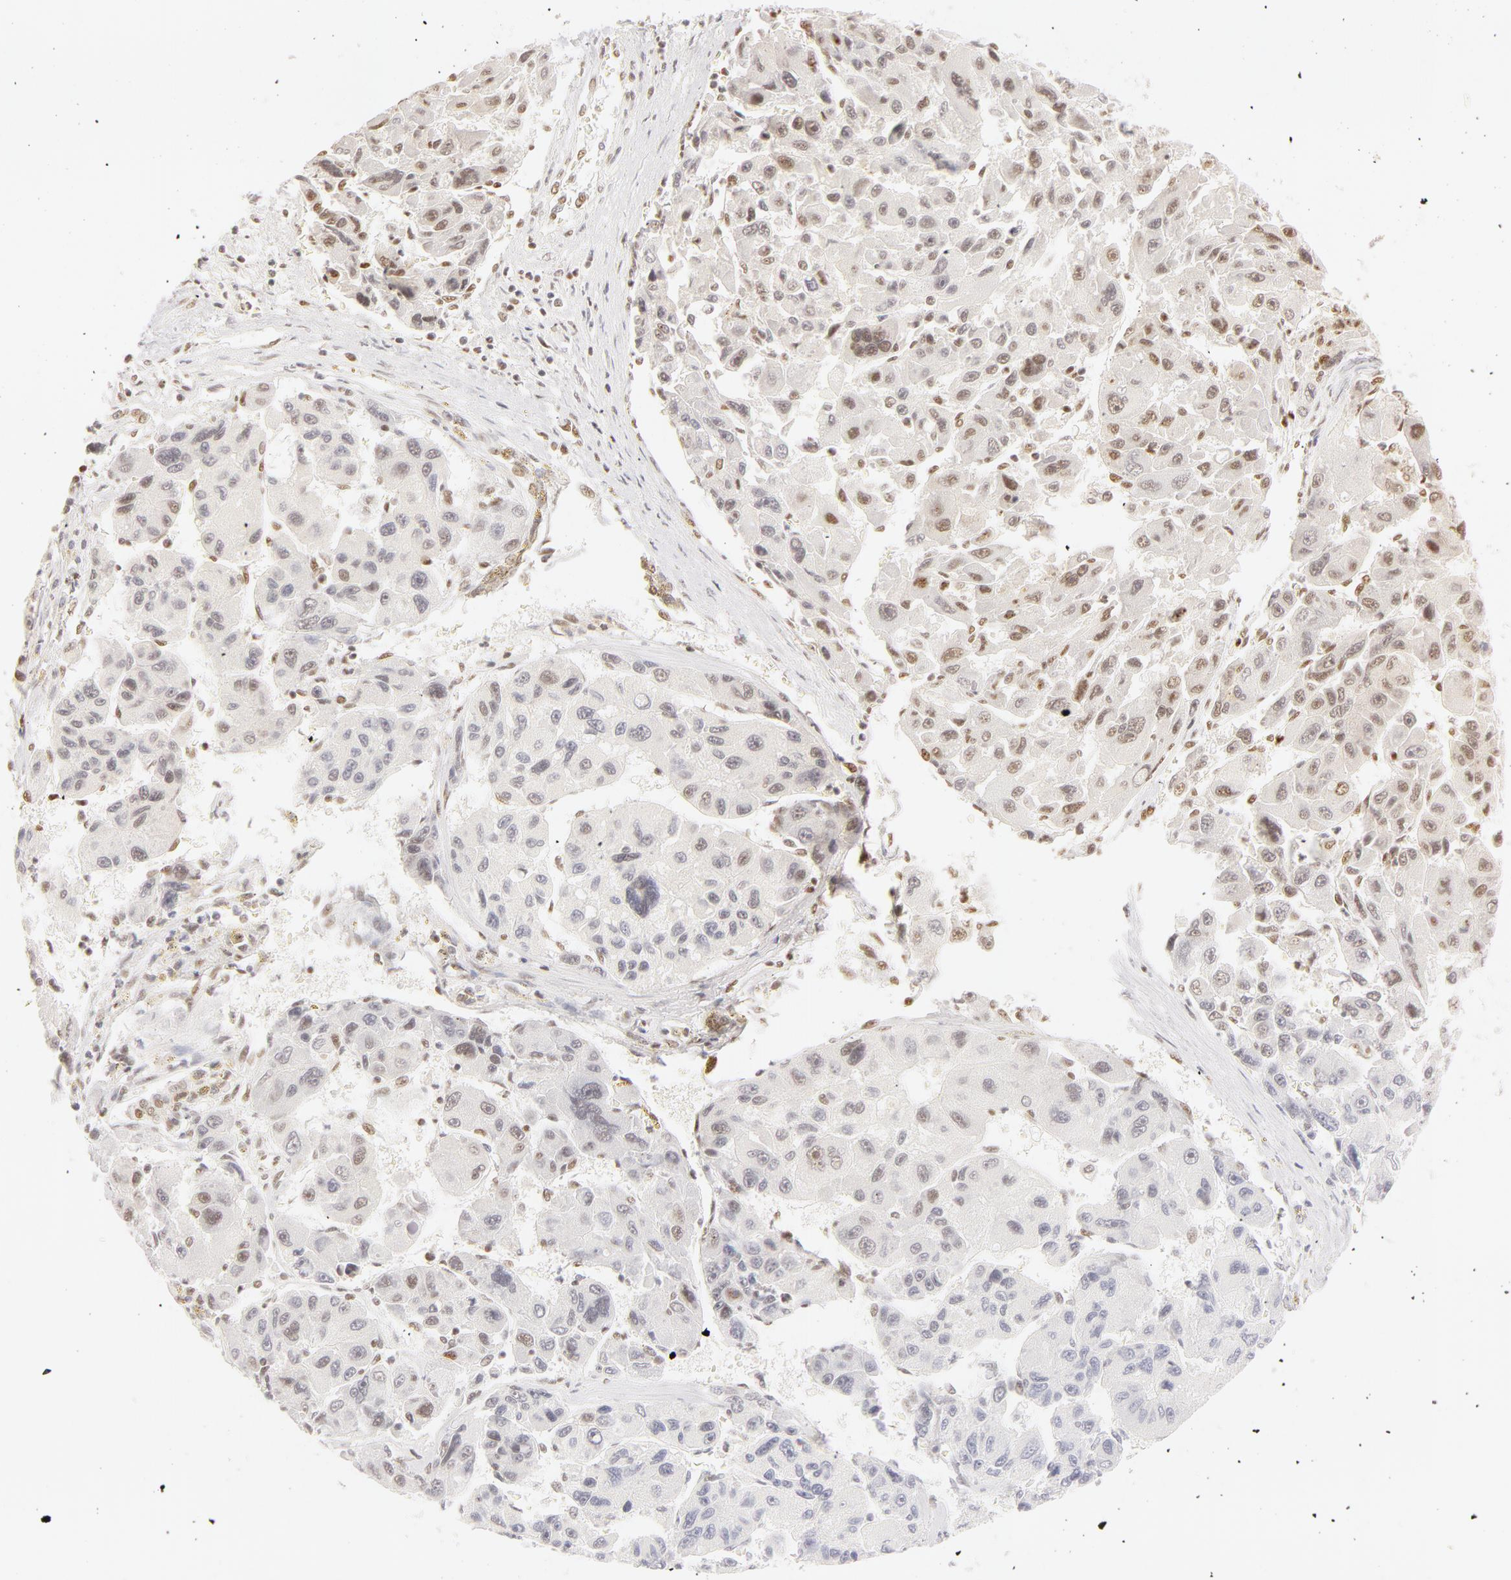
{"staining": {"intensity": "weak", "quantity": "<25%", "location": "nuclear"}, "tissue": "liver cancer", "cell_type": "Tumor cells", "image_type": "cancer", "snomed": [{"axis": "morphology", "description": "Carcinoma, Hepatocellular, NOS"}, {"axis": "topography", "description": "Liver"}], "caption": "Hepatocellular carcinoma (liver) stained for a protein using immunohistochemistry reveals no staining tumor cells.", "gene": "RBM39", "patient": {"sex": "male", "age": 64}}